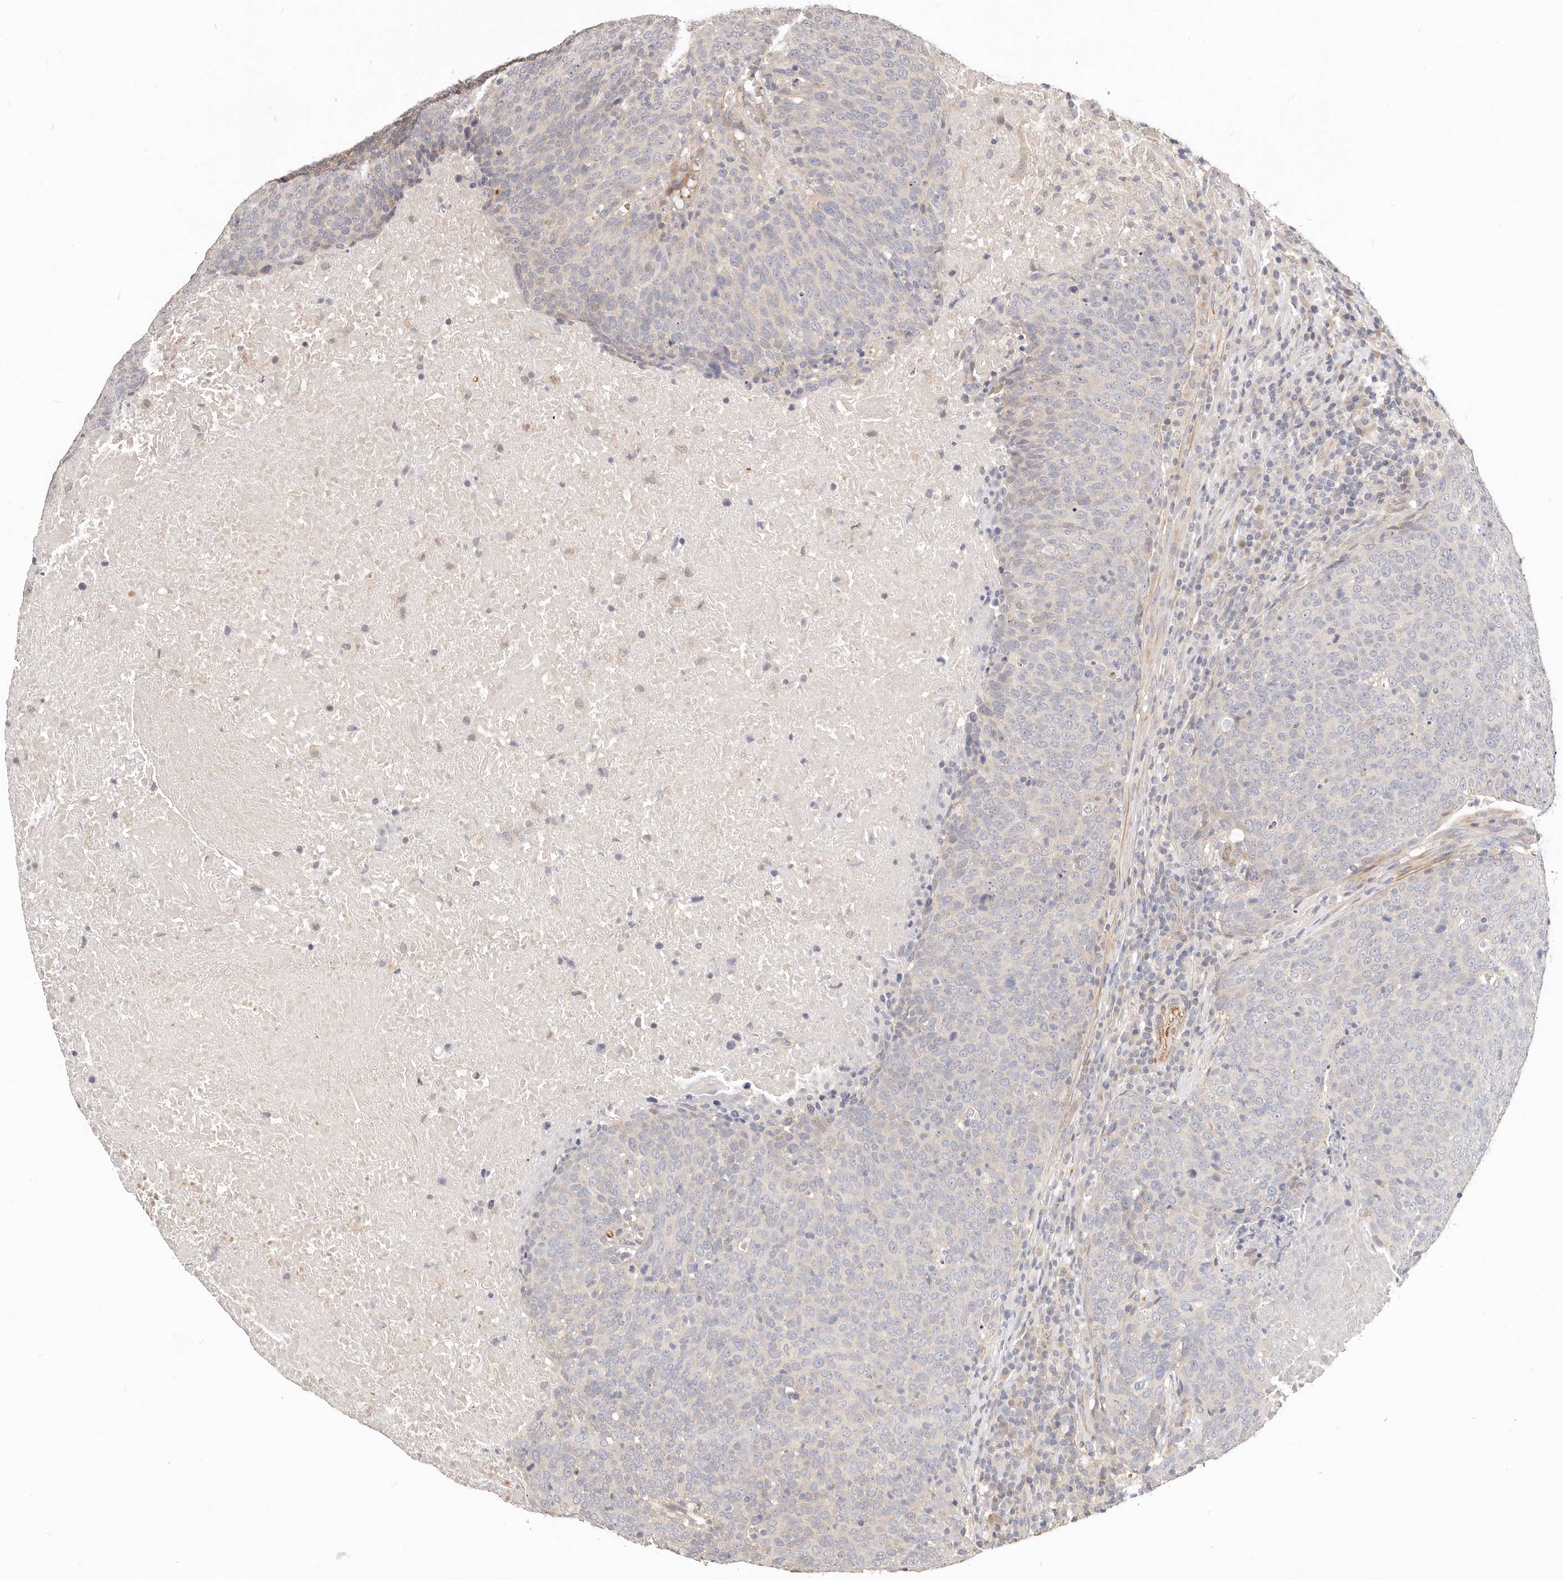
{"staining": {"intensity": "negative", "quantity": "none", "location": "none"}, "tissue": "head and neck cancer", "cell_type": "Tumor cells", "image_type": "cancer", "snomed": [{"axis": "morphology", "description": "Squamous cell carcinoma, NOS"}, {"axis": "morphology", "description": "Squamous cell carcinoma, metastatic, NOS"}, {"axis": "topography", "description": "Lymph node"}, {"axis": "topography", "description": "Head-Neck"}], "caption": "Squamous cell carcinoma (head and neck) was stained to show a protein in brown. There is no significant positivity in tumor cells.", "gene": "ZRANB1", "patient": {"sex": "male", "age": 62}}